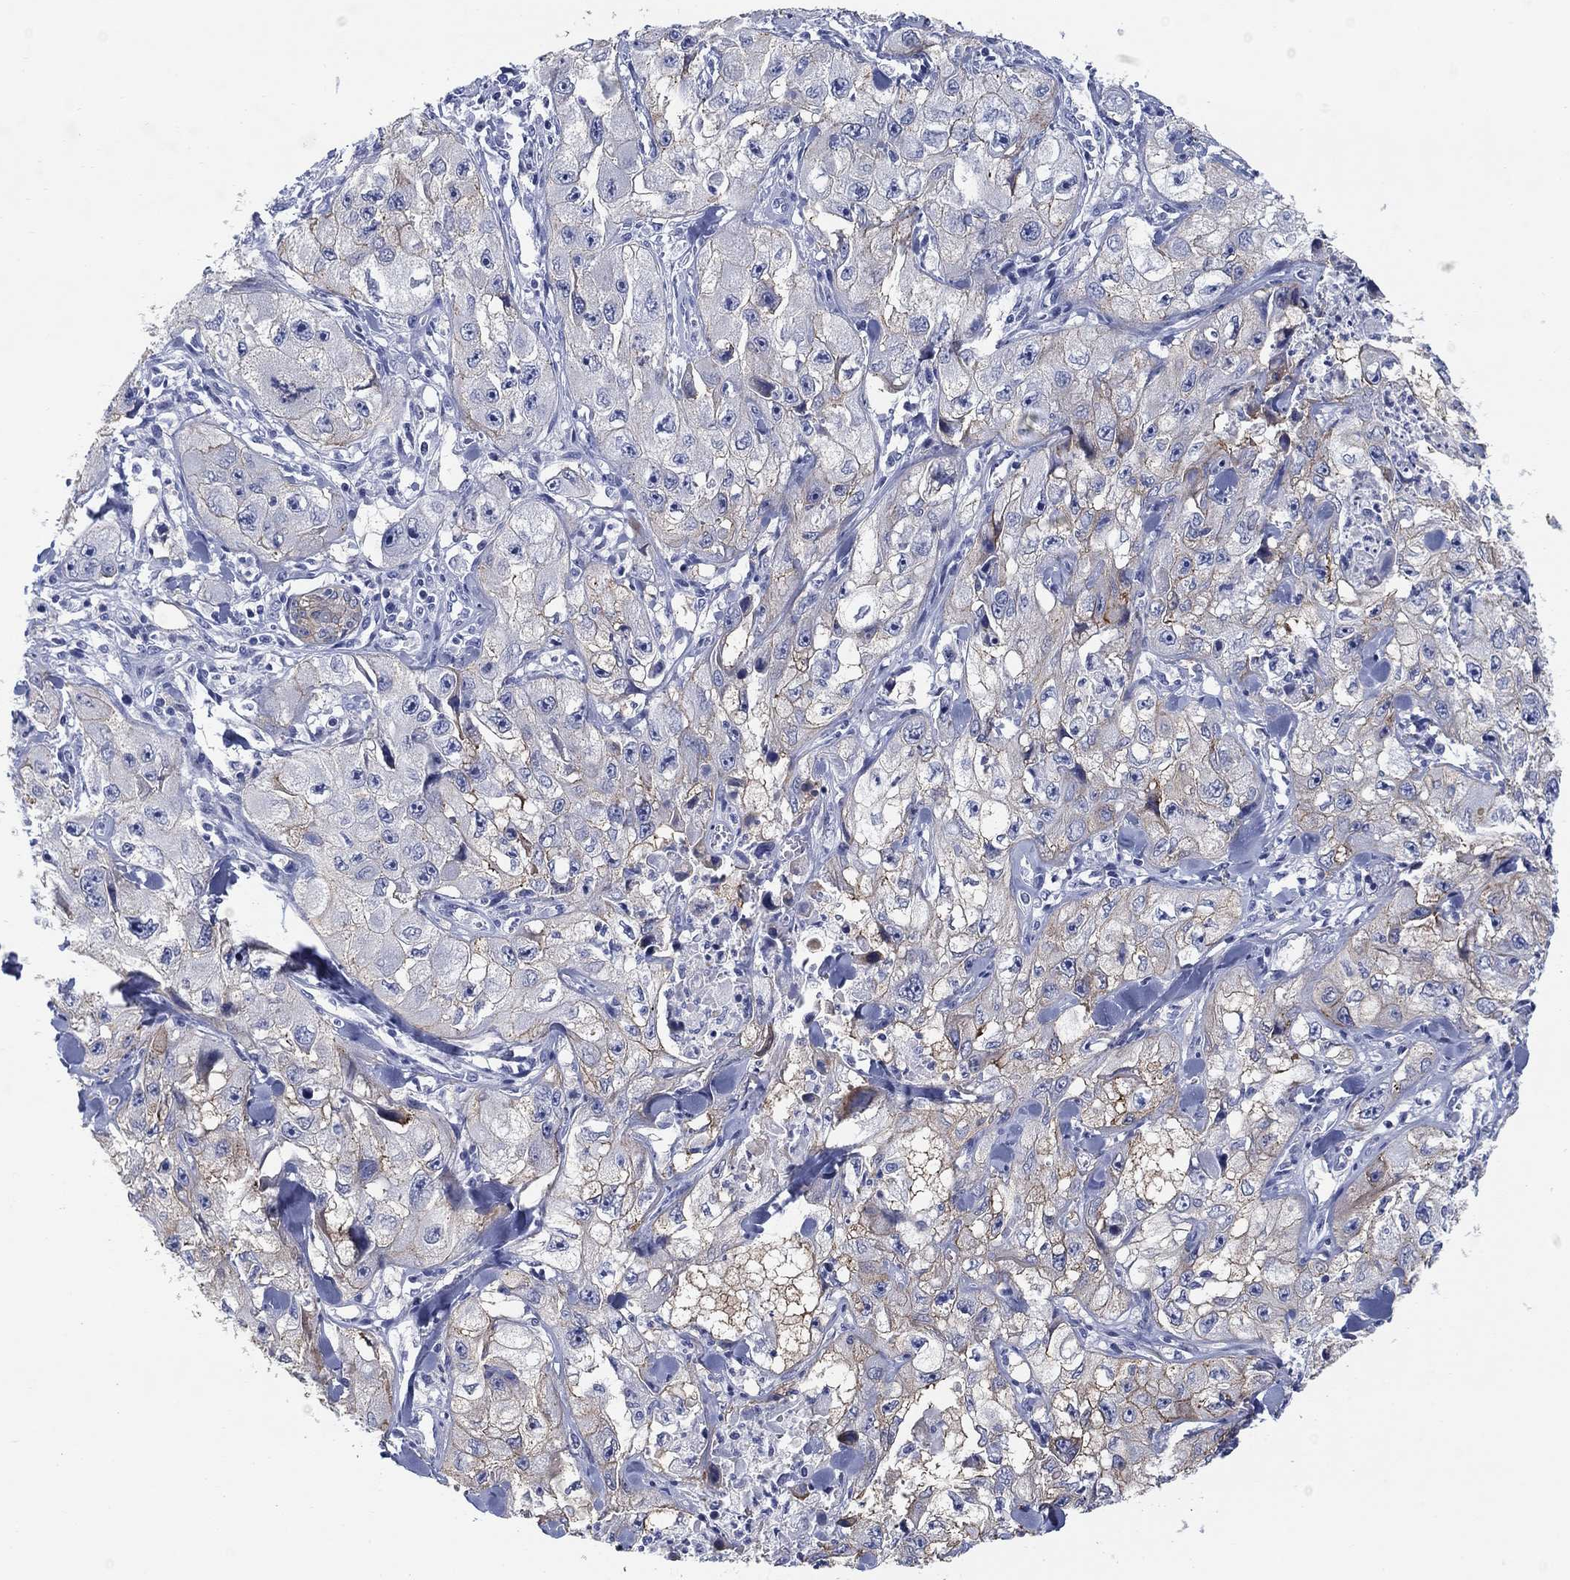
{"staining": {"intensity": "weak", "quantity": "<25%", "location": "cytoplasmic/membranous"}, "tissue": "skin cancer", "cell_type": "Tumor cells", "image_type": "cancer", "snomed": [{"axis": "morphology", "description": "Squamous cell carcinoma, NOS"}, {"axis": "topography", "description": "Skin"}, {"axis": "topography", "description": "Subcutis"}], "caption": "DAB immunohistochemical staining of human skin squamous cell carcinoma demonstrates no significant staining in tumor cells. (DAB (3,3'-diaminobenzidine) immunohistochemistry with hematoxylin counter stain).", "gene": "CLUL1", "patient": {"sex": "male", "age": 73}}